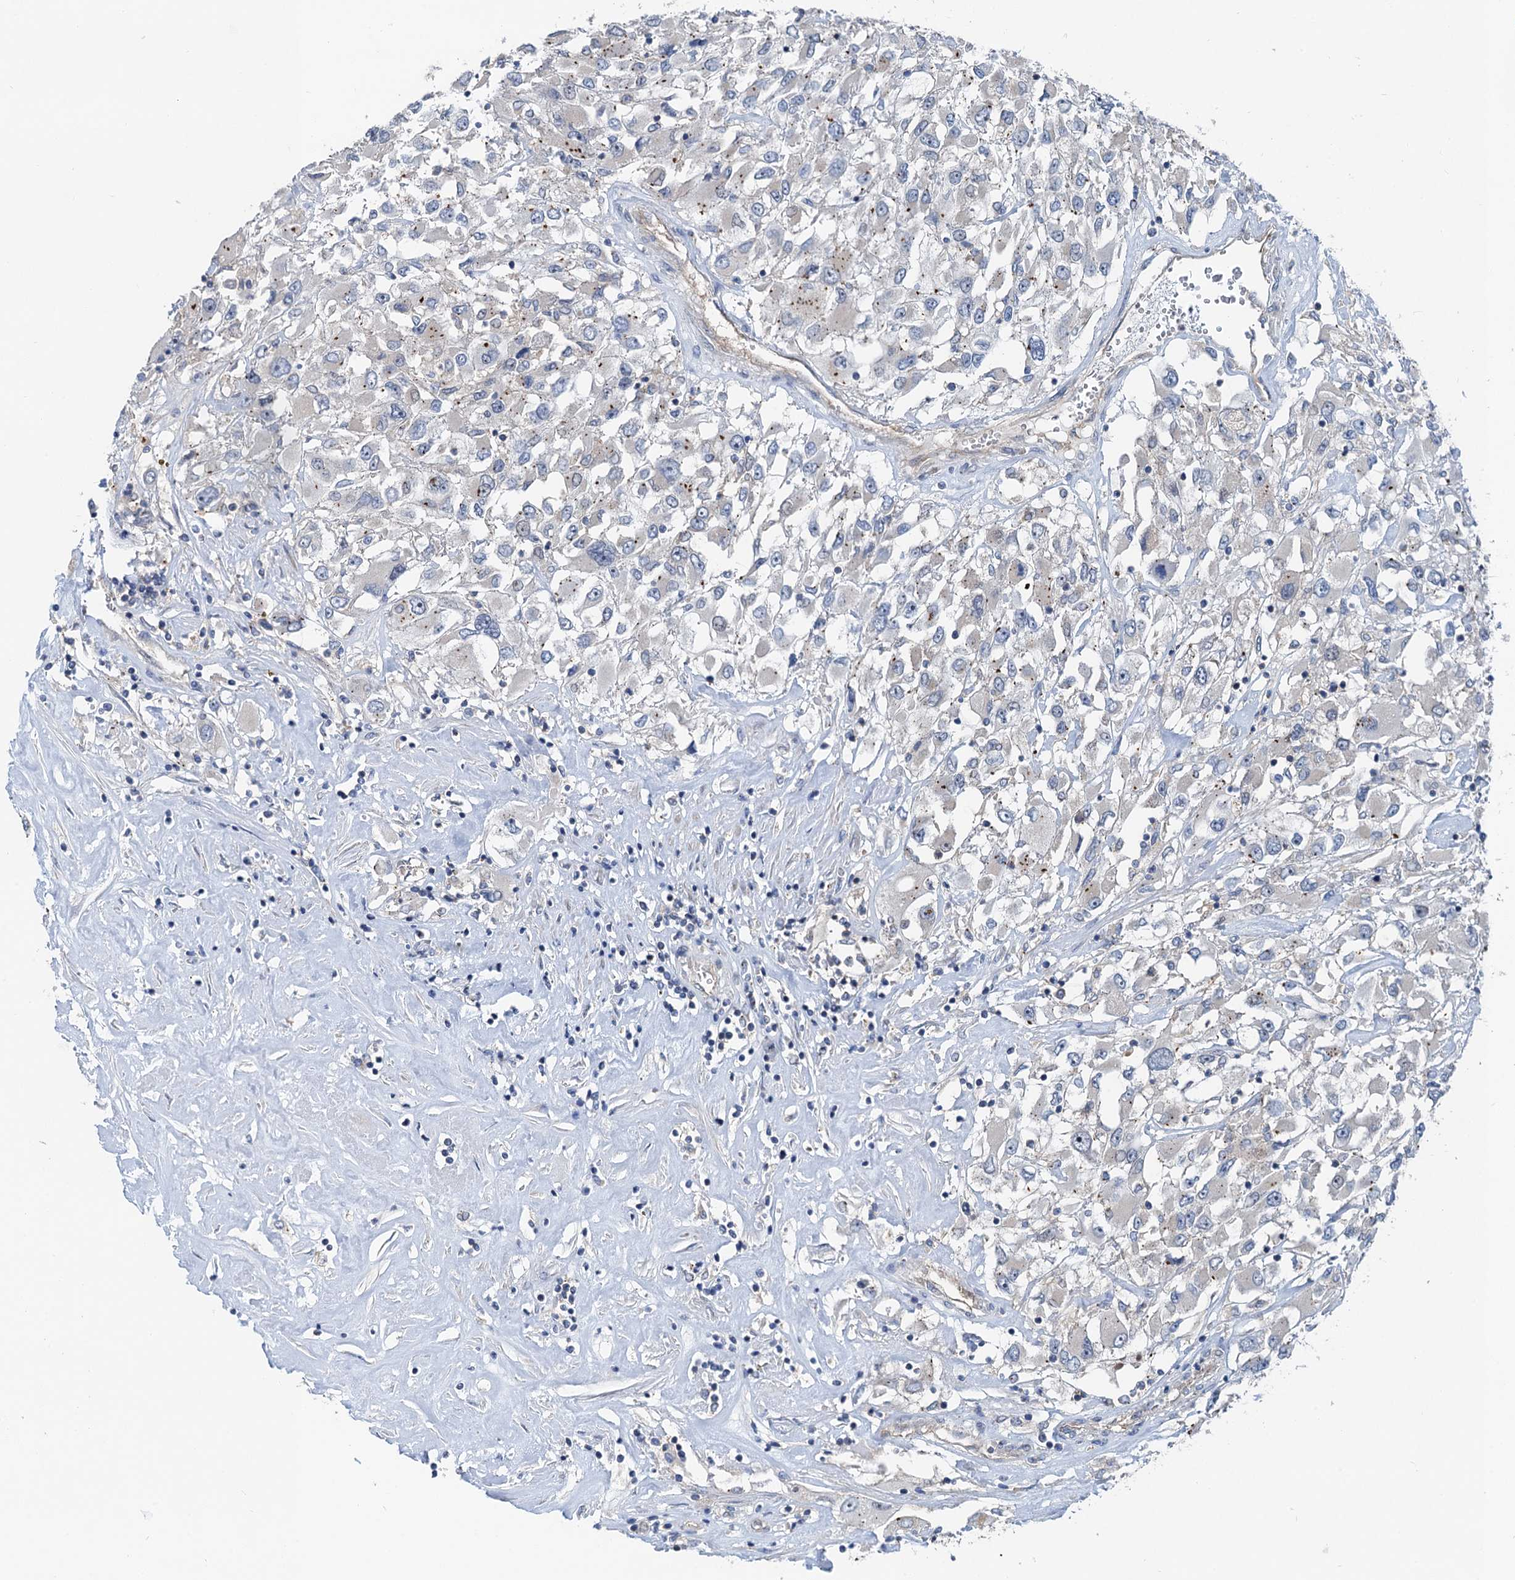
{"staining": {"intensity": "negative", "quantity": "none", "location": "none"}, "tissue": "renal cancer", "cell_type": "Tumor cells", "image_type": "cancer", "snomed": [{"axis": "morphology", "description": "Adenocarcinoma, NOS"}, {"axis": "topography", "description": "Kidney"}], "caption": "Protein analysis of renal cancer (adenocarcinoma) demonstrates no significant positivity in tumor cells.", "gene": "ANKRD26", "patient": {"sex": "female", "age": 52}}